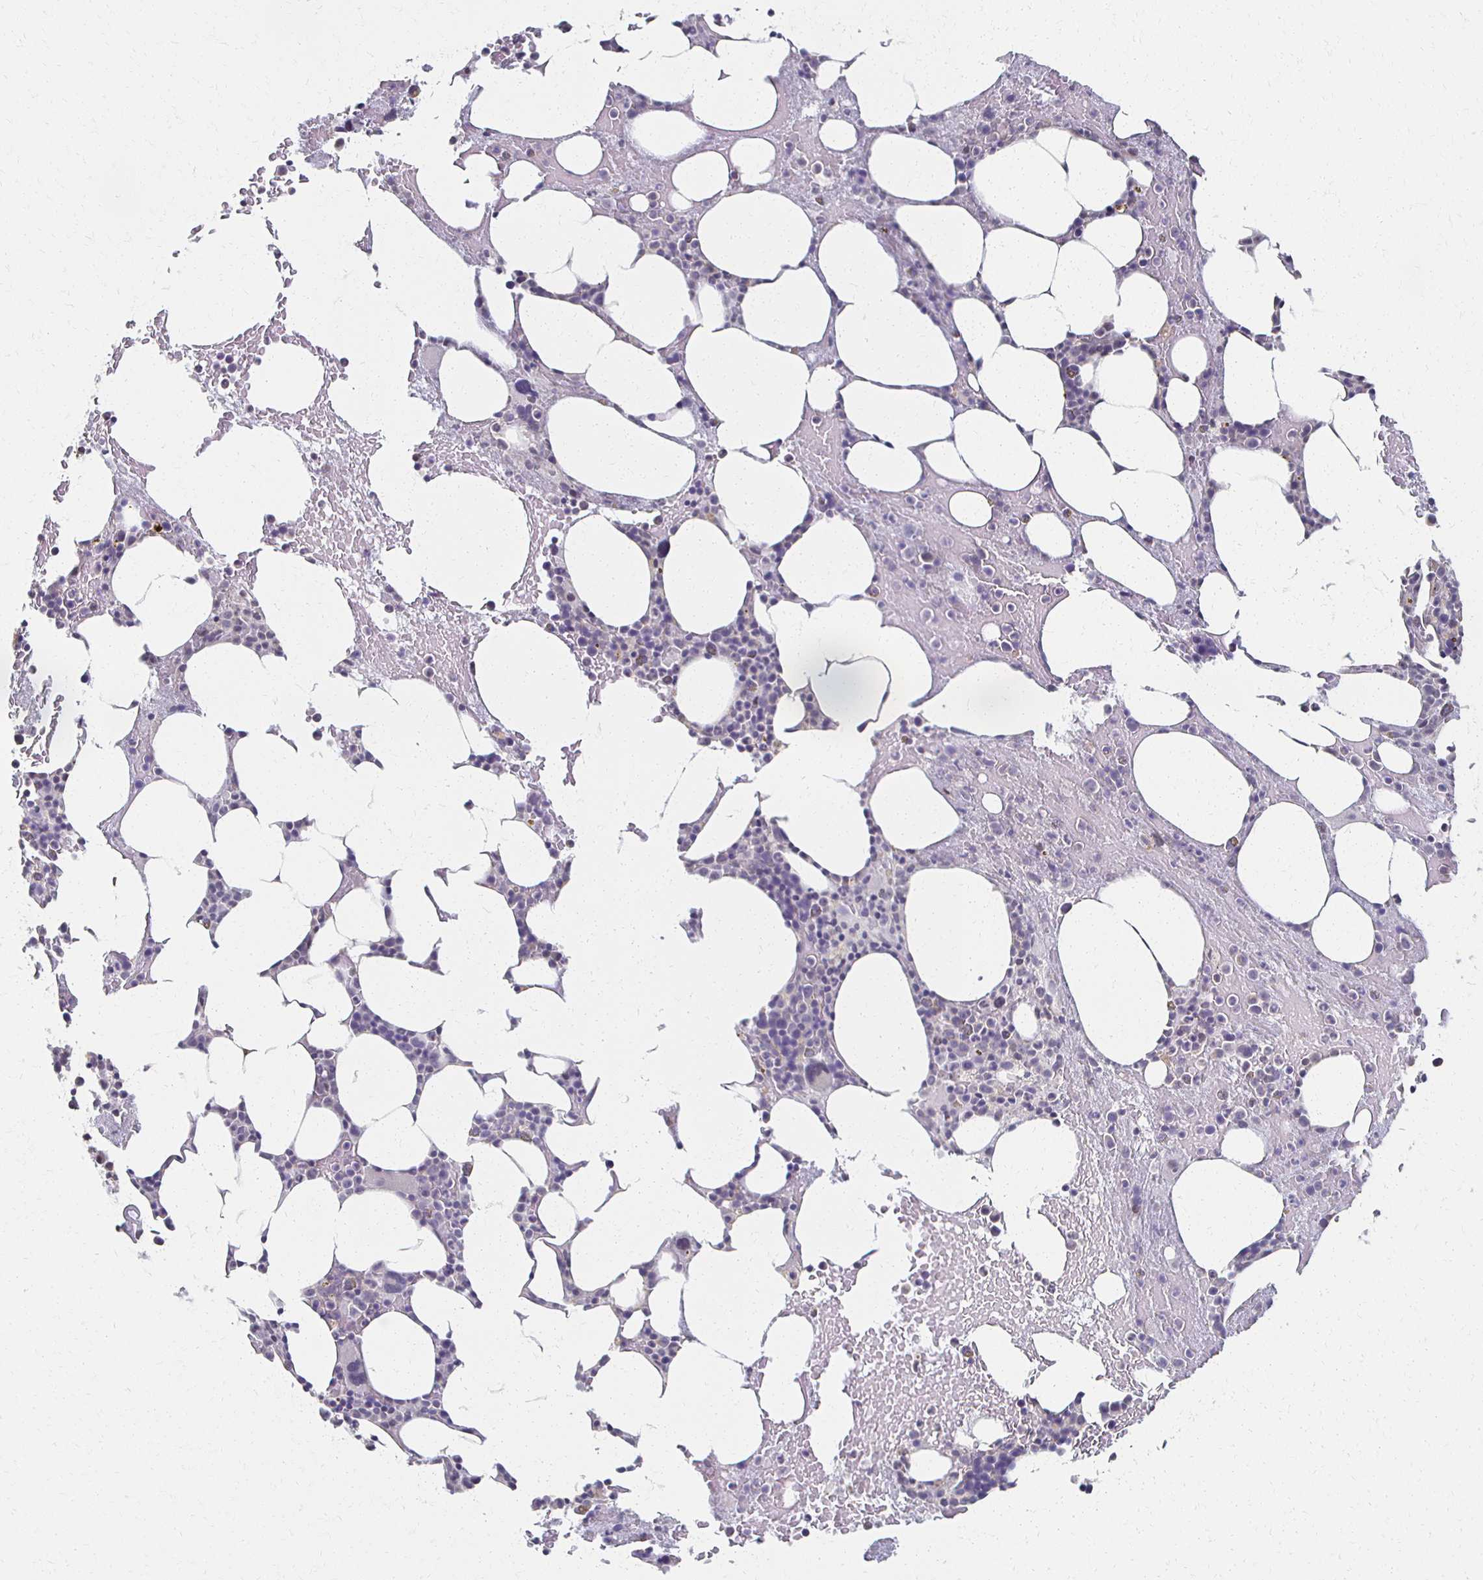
{"staining": {"intensity": "negative", "quantity": "none", "location": "none"}, "tissue": "bone marrow", "cell_type": "Hematopoietic cells", "image_type": "normal", "snomed": [{"axis": "morphology", "description": "Normal tissue, NOS"}, {"axis": "topography", "description": "Bone marrow"}], "caption": "This is a histopathology image of IHC staining of benign bone marrow, which shows no staining in hematopoietic cells.", "gene": "DAB1", "patient": {"sex": "female", "age": 62}}